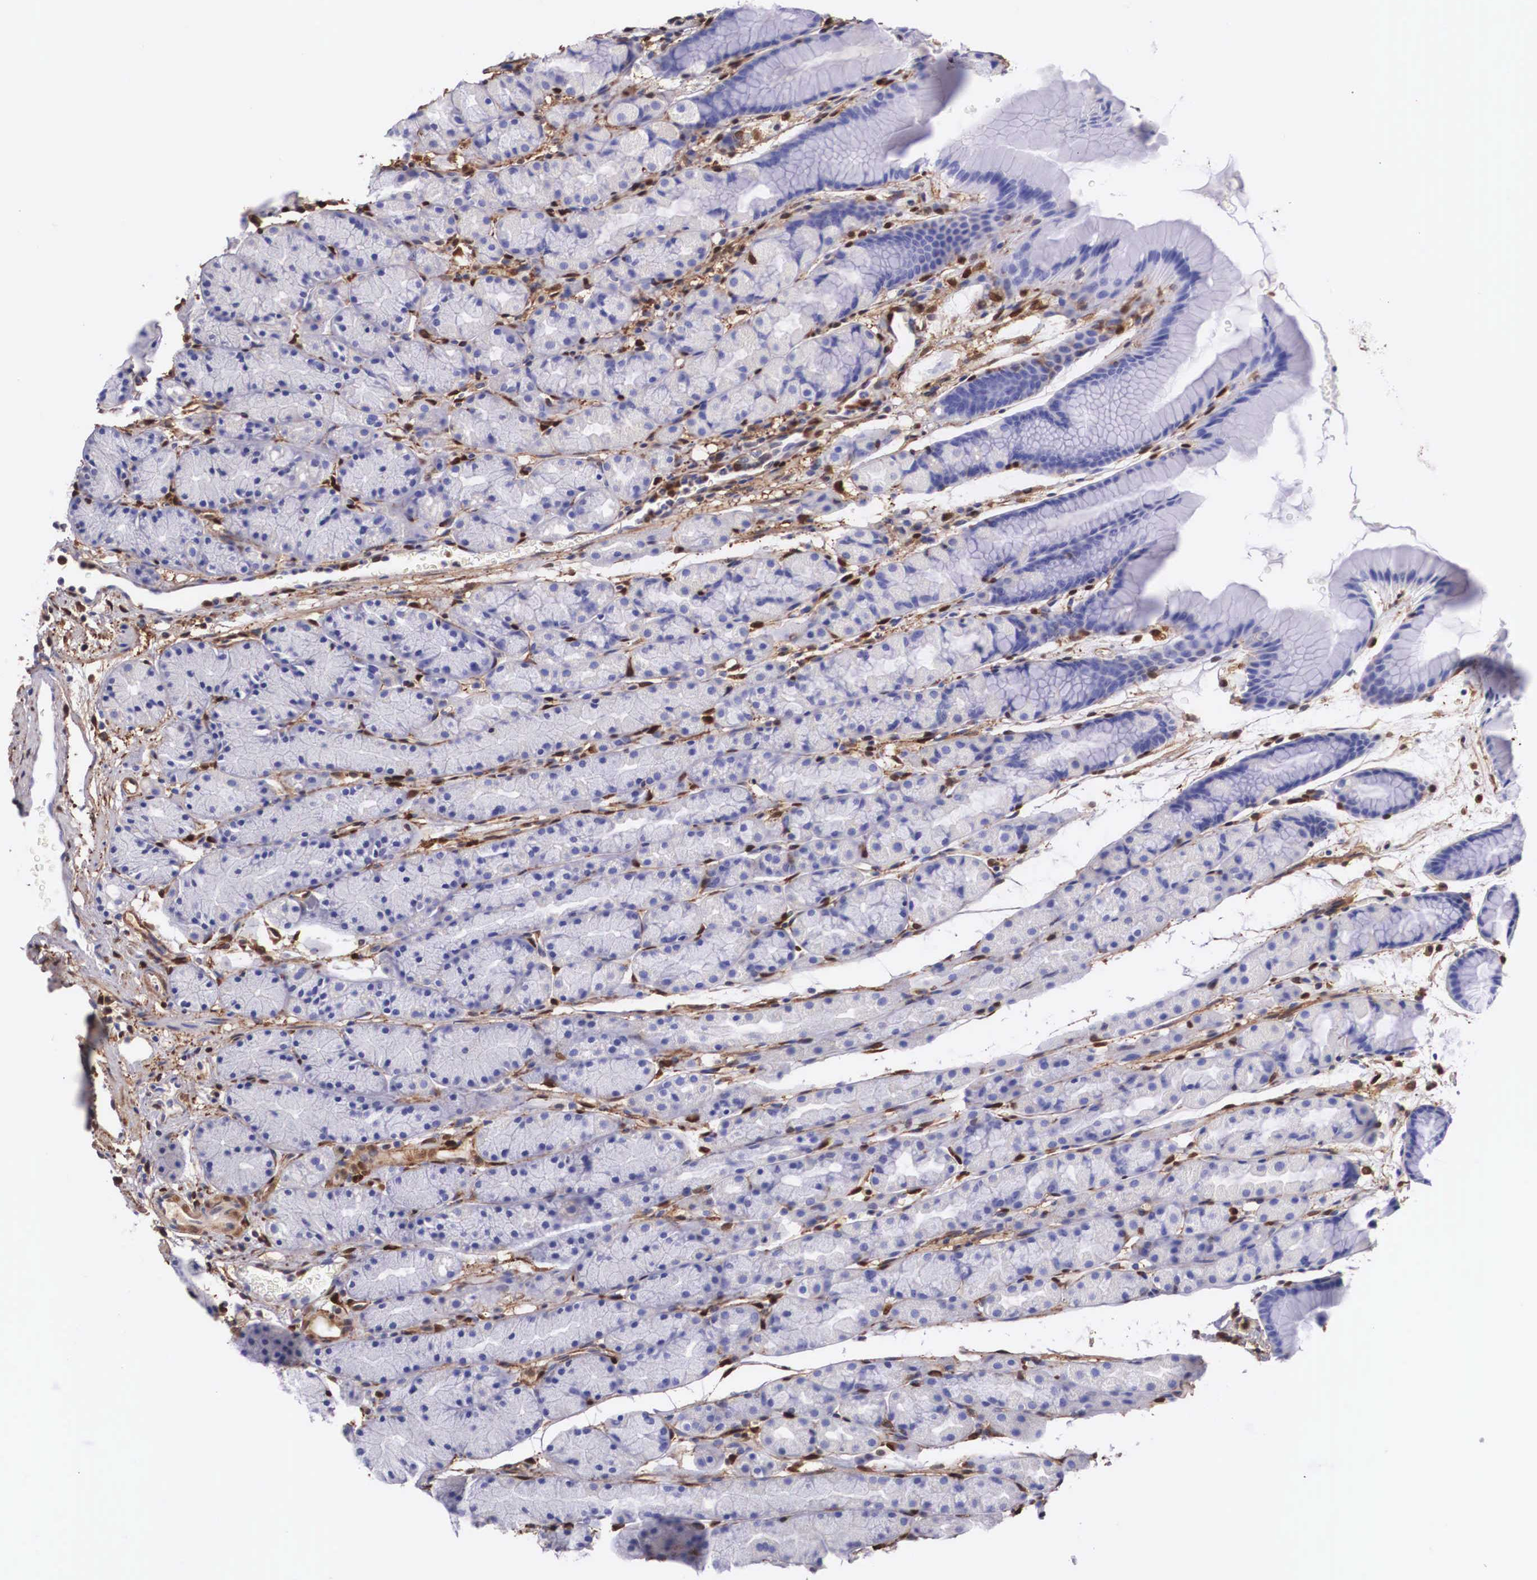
{"staining": {"intensity": "negative", "quantity": "none", "location": "none"}, "tissue": "stomach", "cell_type": "Glandular cells", "image_type": "normal", "snomed": [{"axis": "morphology", "description": "Normal tissue, NOS"}, {"axis": "topography", "description": "Esophagus"}, {"axis": "topography", "description": "Stomach, upper"}], "caption": "Protein analysis of unremarkable stomach exhibits no significant positivity in glandular cells.", "gene": "LGALS1", "patient": {"sex": "male", "age": 47}}